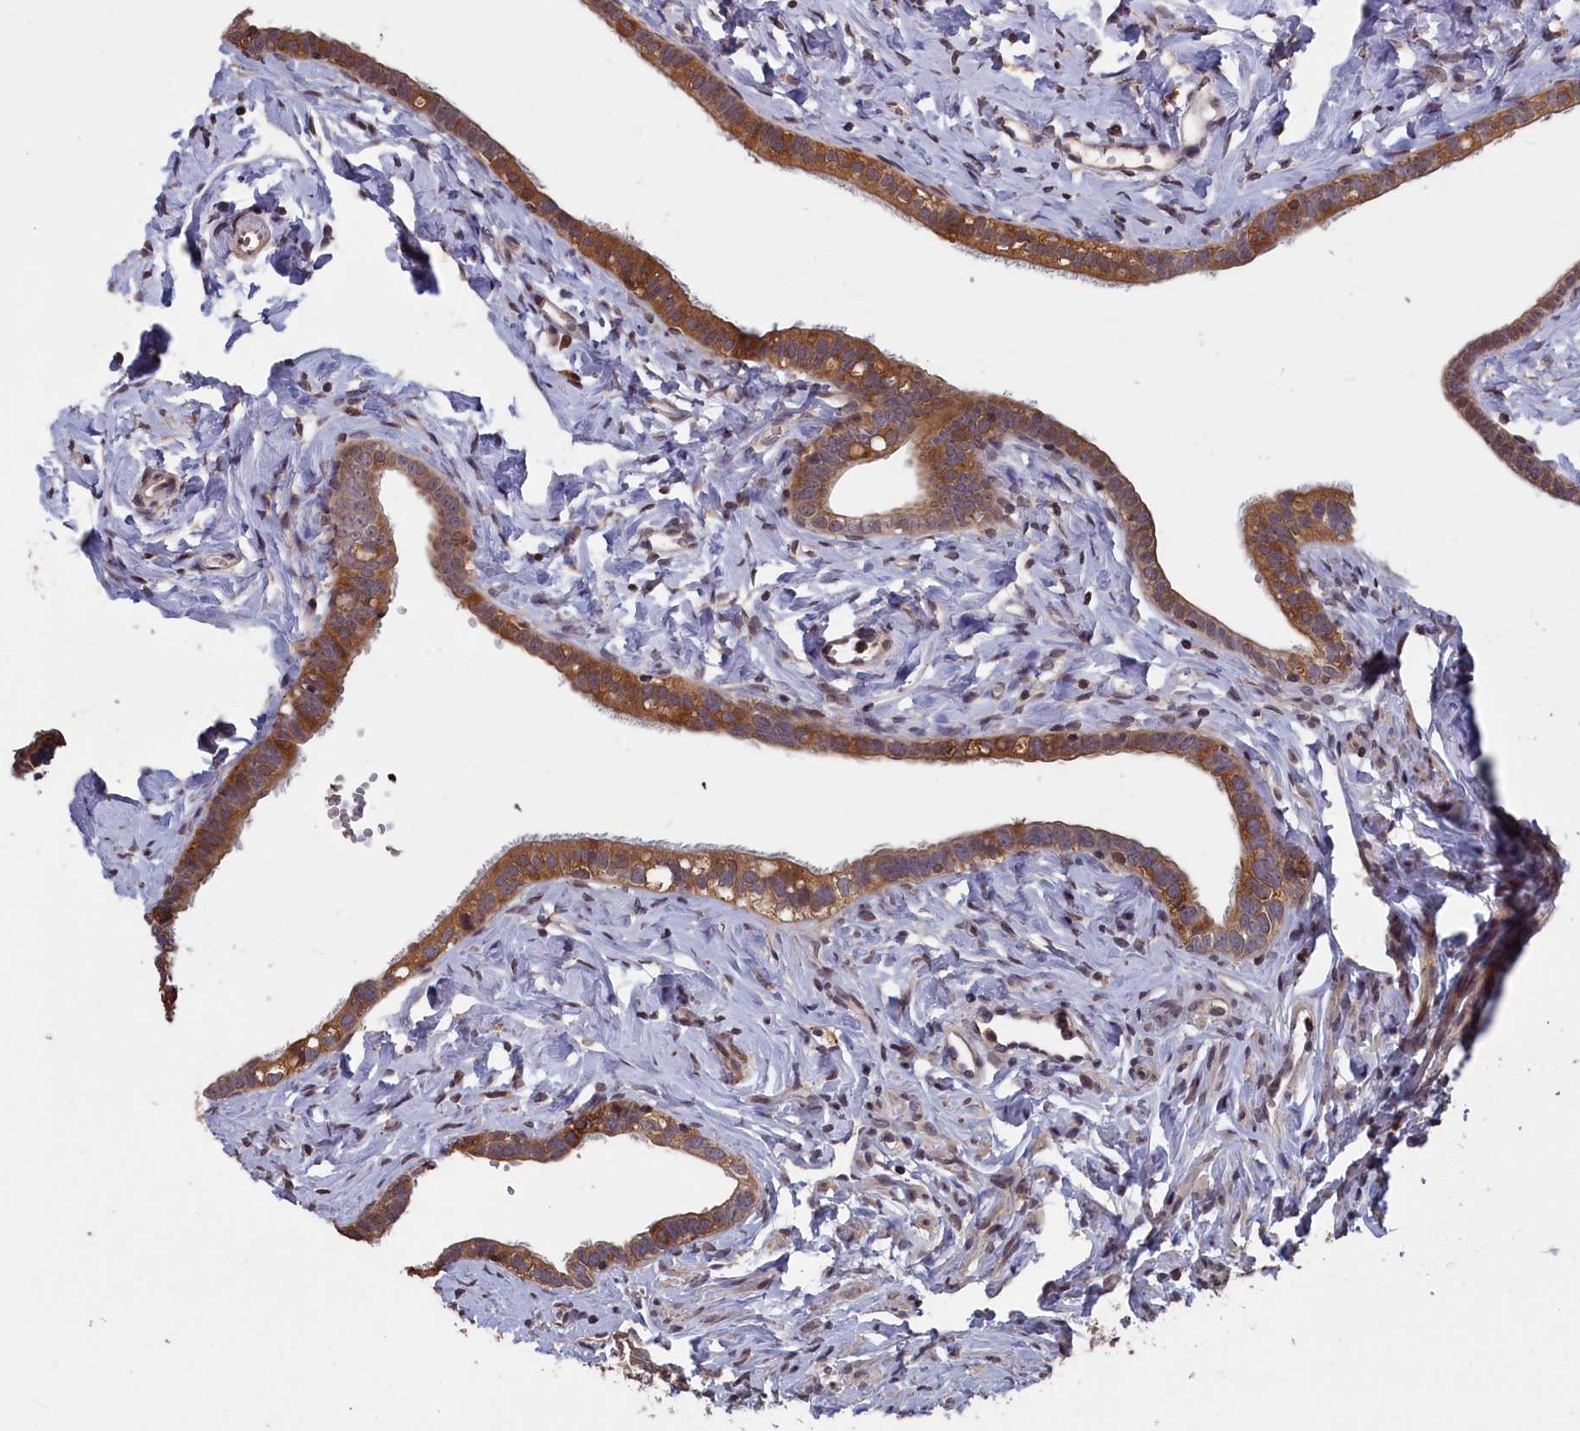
{"staining": {"intensity": "moderate", "quantity": ">75%", "location": "cytoplasmic/membranous"}, "tissue": "fallopian tube", "cell_type": "Glandular cells", "image_type": "normal", "snomed": [{"axis": "morphology", "description": "Normal tissue, NOS"}, {"axis": "topography", "description": "Fallopian tube"}], "caption": "Glandular cells exhibit medium levels of moderate cytoplasmic/membranous staining in approximately >75% of cells in benign fallopian tube.", "gene": "CACTIN", "patient": {"sex": "female", "age": 66}}